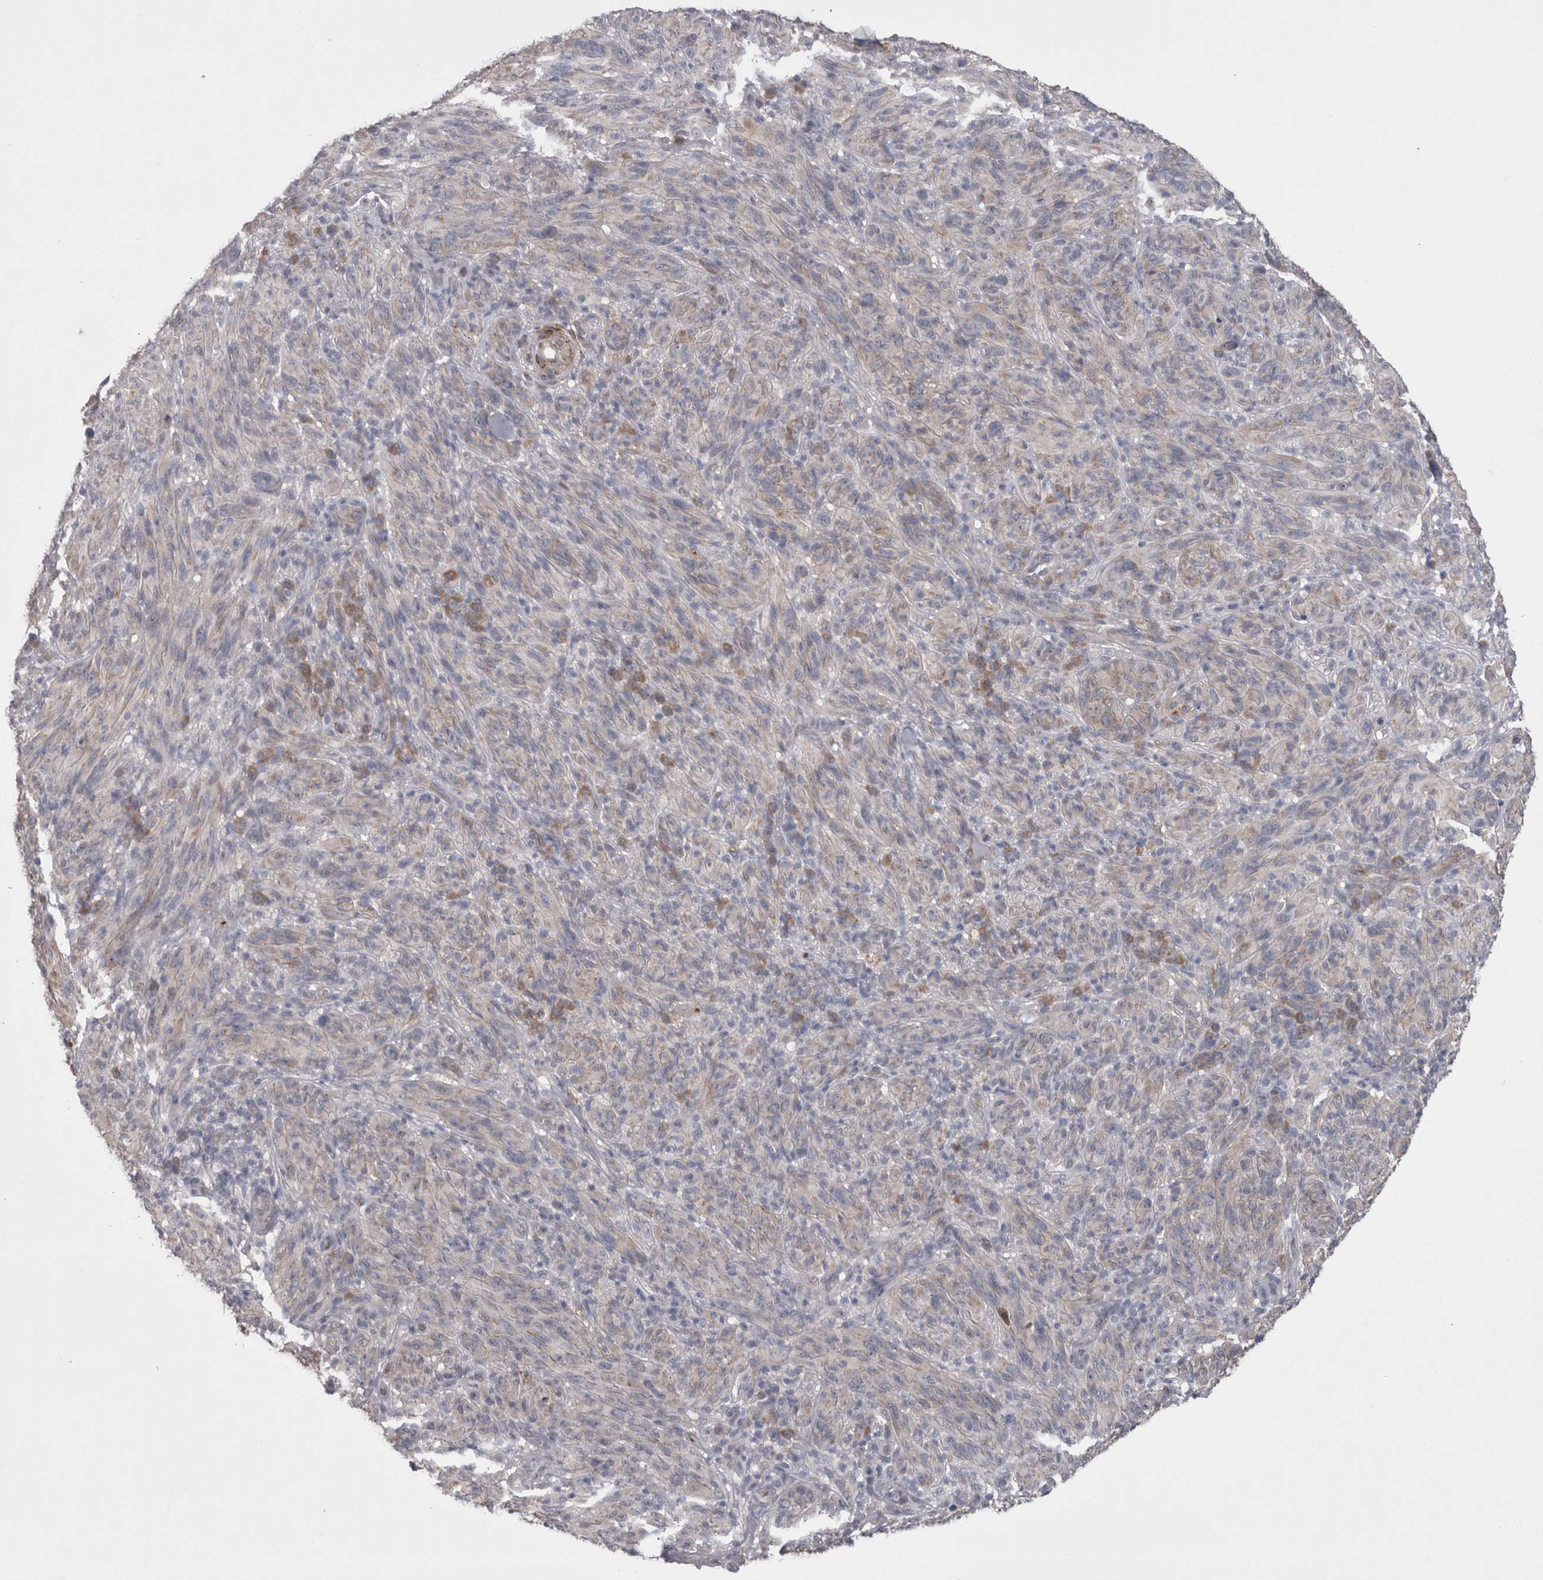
{"staining": {"intensity": "negative", "quantity": "none", "location": "none"}, "tissue": "melanoma", "cell_type": "Tumor cells", "image_type": "cancer", "snomed": [{"axis": "morphology", "description": "Malignant melanoma, NOS"}, {"axis": "topography", "description": "Skin of head"}], "caption": "Immunohistochemistry of human melanoma shows no expression in tumor cells.", "gene": "DDX6", "patient": {"sex": "male", "age": 96}}